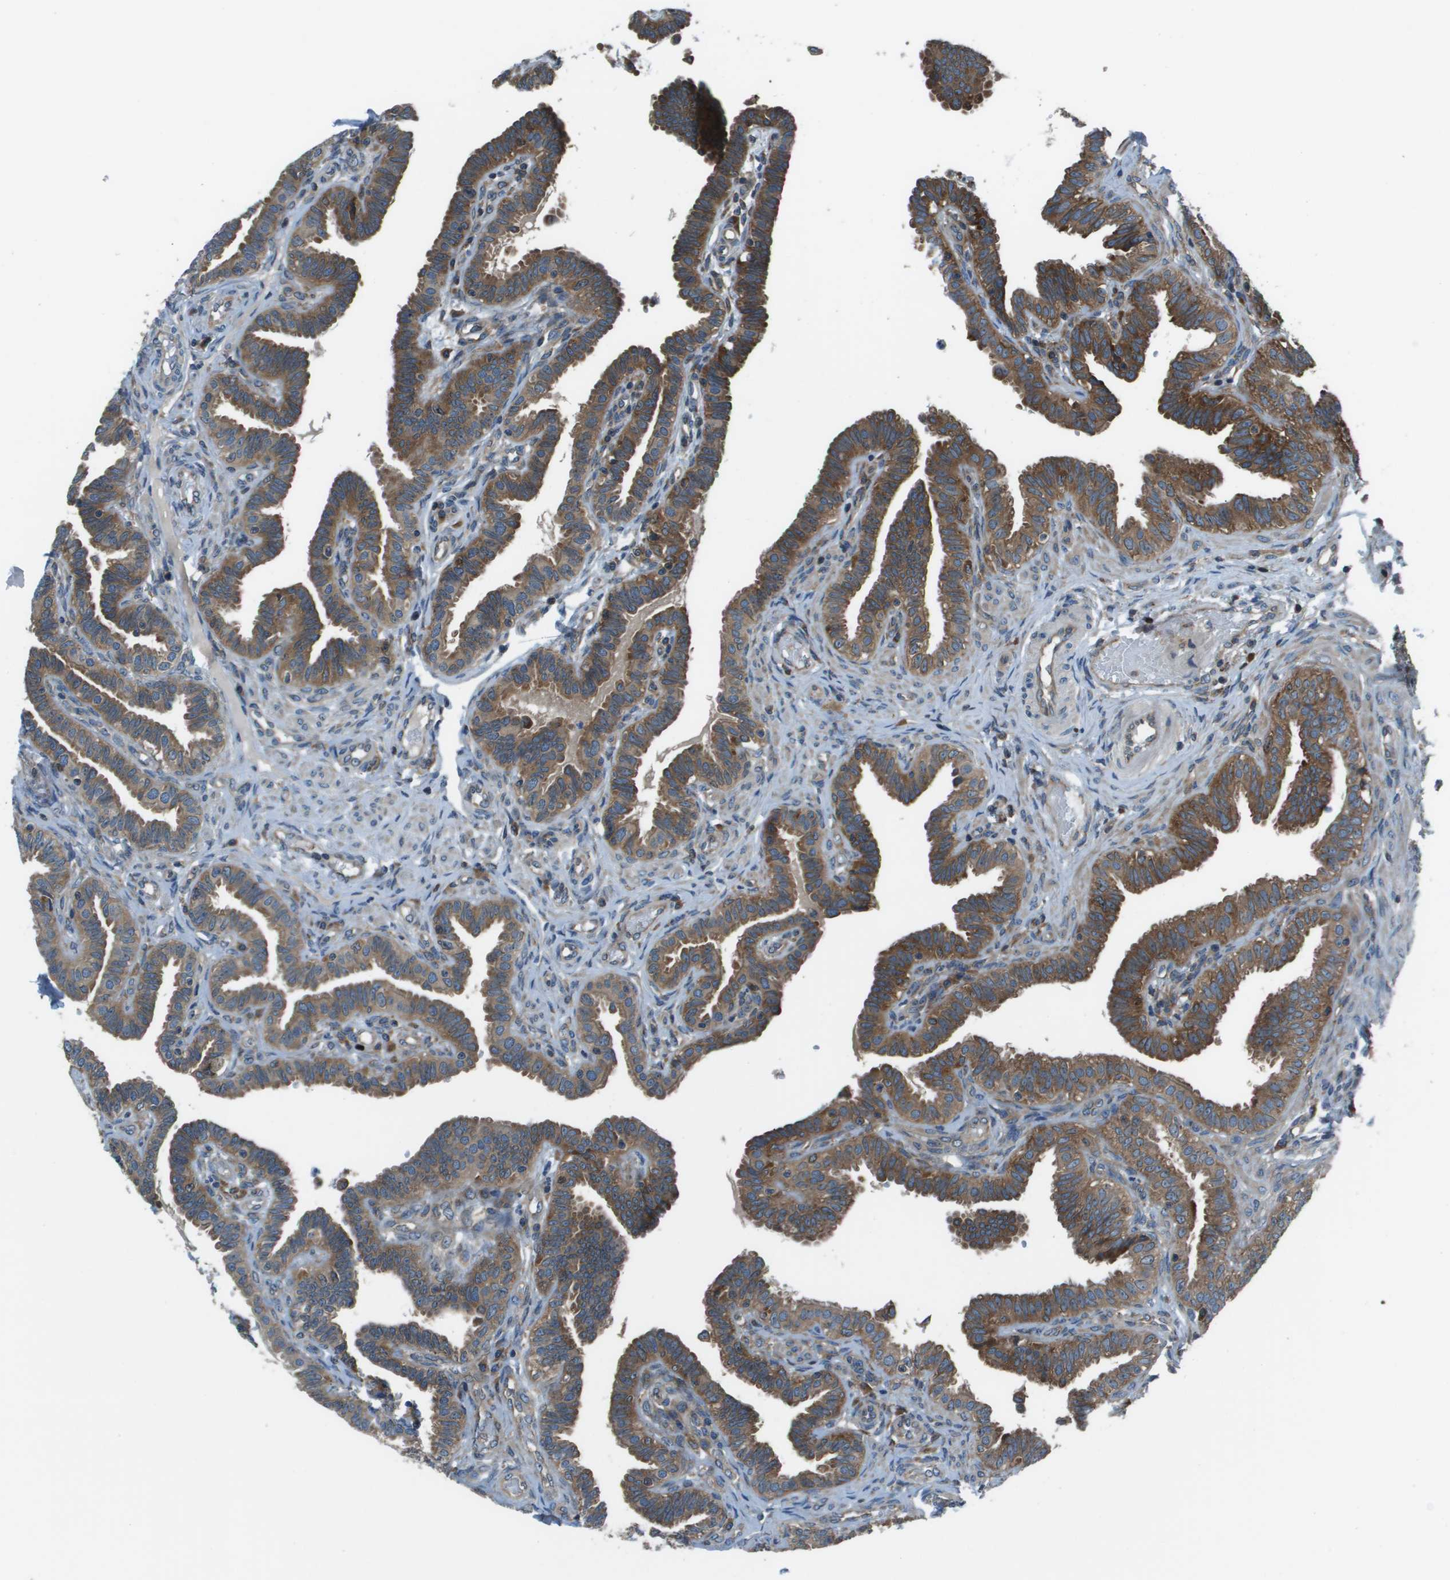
{"staining": {"intensity": "moderate", "quantity": ">75%", "location": "cytoplasmic/membranous"}, "tissue": "fallopian tube", "cell_type": "Glandular cells", "image_type": "normal", "snomed": [{"axis": "morphology", "description": "Normal tissue, NOS"}, {"axis": "topography", "description": "Fallopian tube"}, {"axis": "topography", "description": "Placenta"}], "caption": "DAB (3,3'-diaminobenzidine) immunohistochemical staining of benign human fallopian tube exhibits moderate cytoplasmic/membranous protein positivity in approximately >75% of glandular cells.", "gene": "ARFGAP2", "patient": {"sex": "female", "age": 34}}